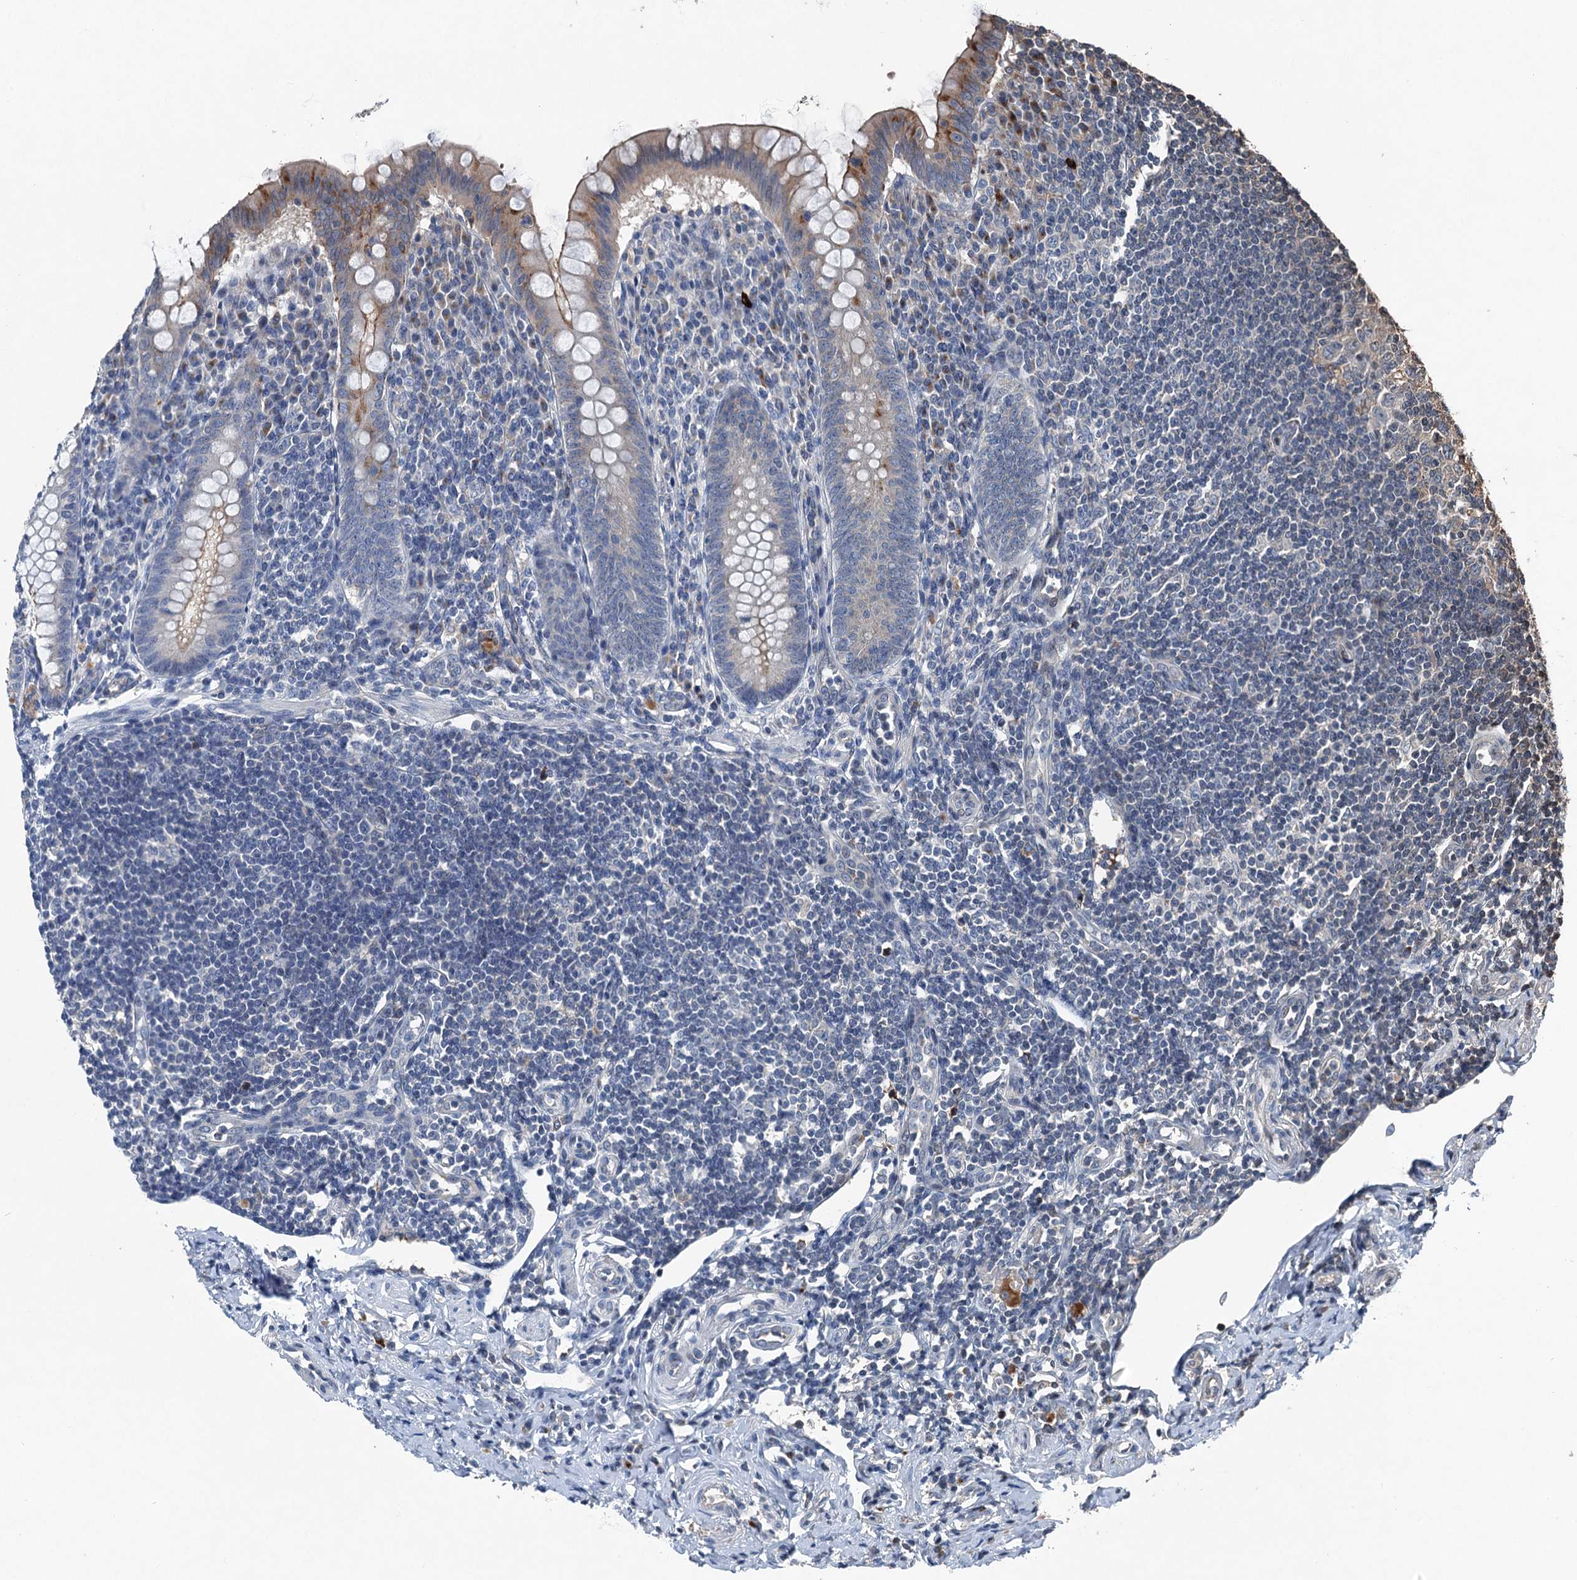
{"staining": {"intensity": "moderate", "quantity": "<25%", "location": "cytoplasmic/membranous"}, "tissue": "appendix", "cell_type": "Glandular cells", "image_type": "normal", "snomed": [{"axis": "morphology", "description": "Normal tissue, NOS"}, {"axis": "topography", "description": "Appendix"}], "caption": "Immunohistochemistry staining of benign appendix, which shows low levels of moderate cytoplasmic/membranous staining in approximately <25% of glandular cells indicating moderate cytoplasmic/membranous protein staining. The staining was performed using DAB (3,3'-diaminobenzidine) (brown) for protein detection and nuclei were counterstained in hematoxylin (blue).", "gene": "NAA60", "patient": {"sex": "female", "age": 33}}